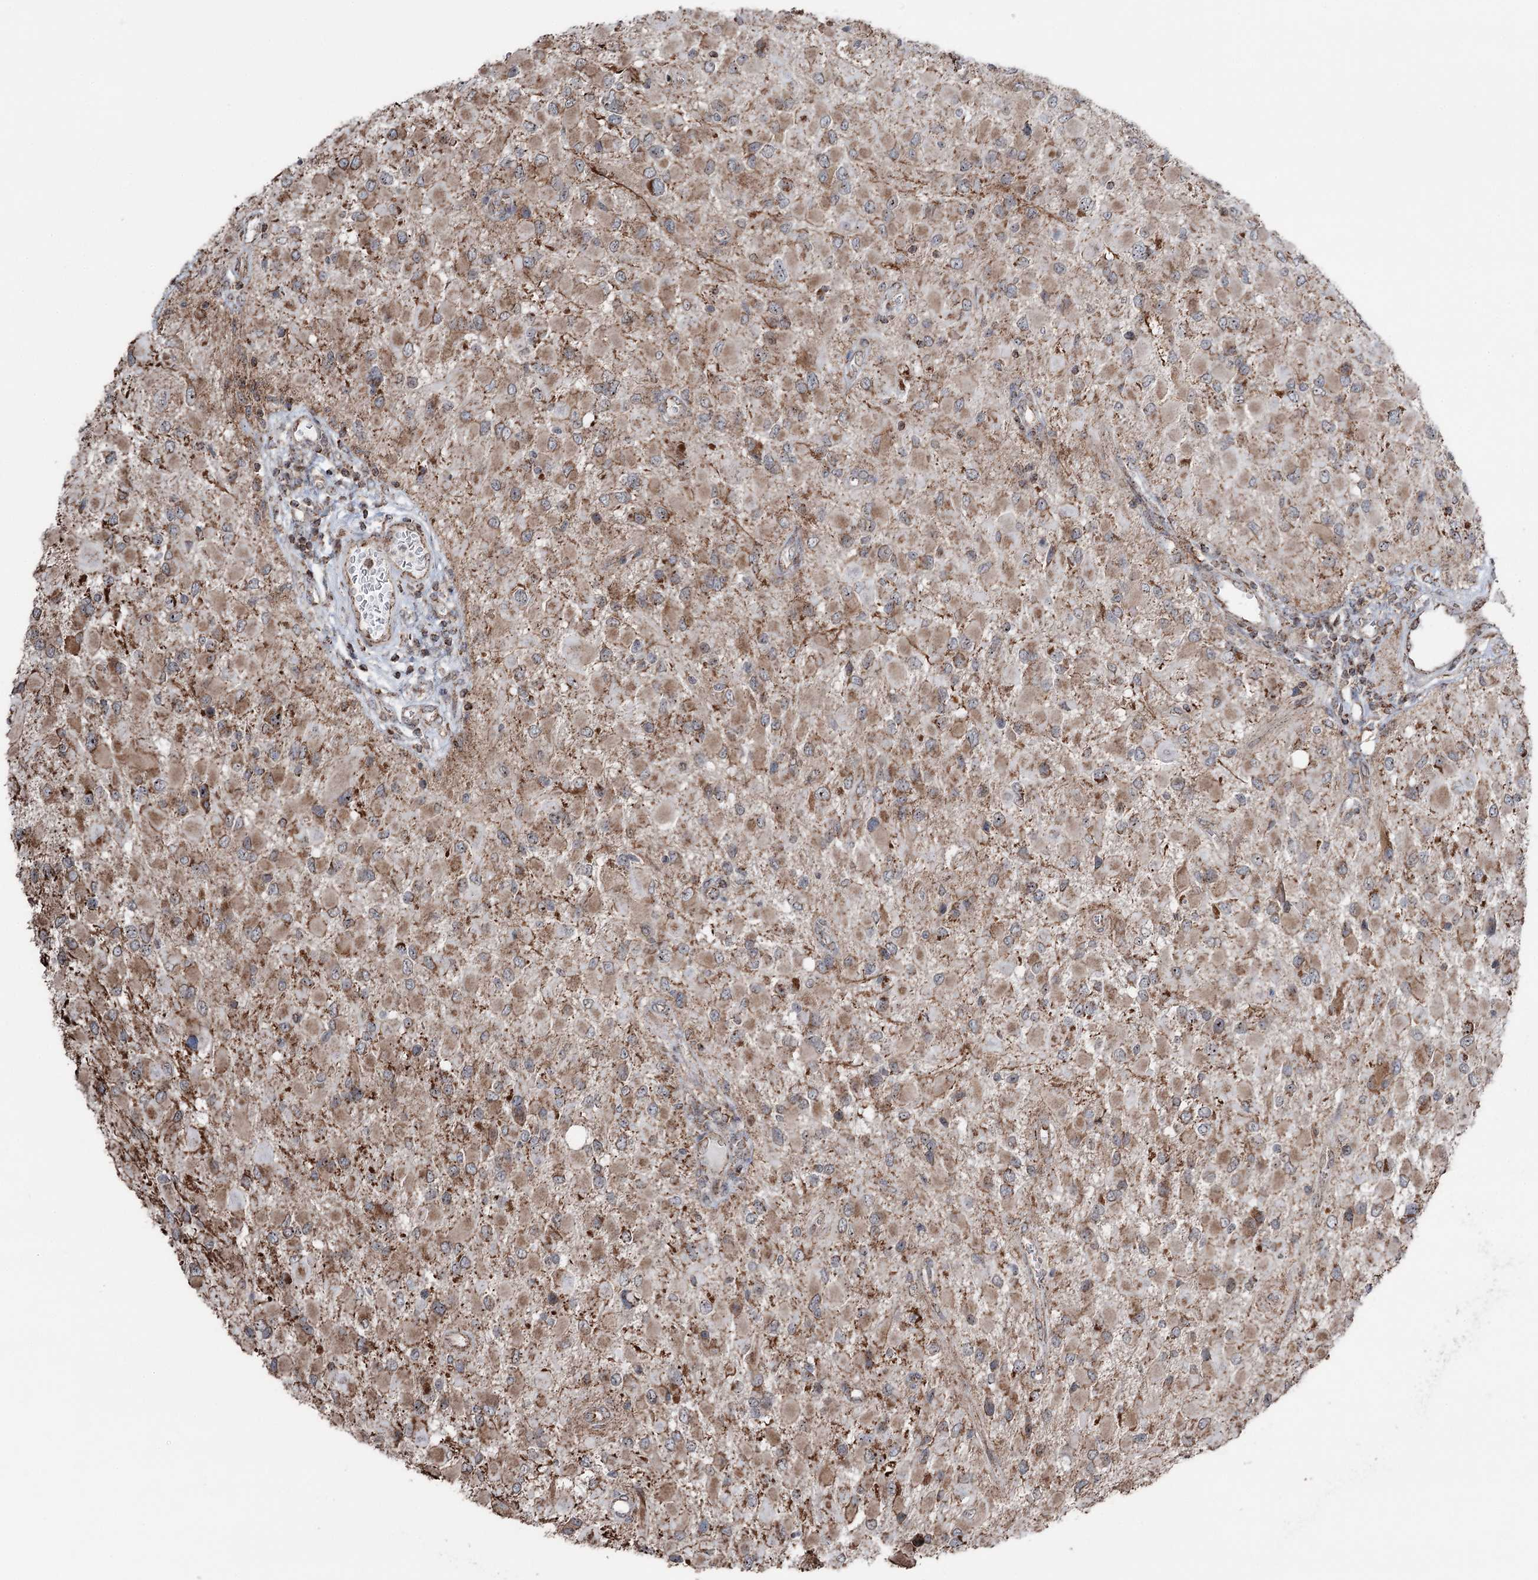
{"staining": {"intensity": "moderate", "quantity": ">75%", "location": "cytoplasmic/membranous"}, "tissue": "glioma", "cell_type": "Tumor cells", "image_type": "cancer", "snomed": [{"axis": "morphology", "description": "Glioma, malignant, High grade"}, {"axis": "topography", "description": "Brain"}], "caption": "Immunohistochemical staining of human glioma reveals medium levels of moderate cytoplasmic/membranous positivity in approximately >75% of tumor cells. (Brightfield microscopy of DAB IHC at high magnification).", "gene": "STEEP1", "patient": {"sex": "male", "age": 53}}